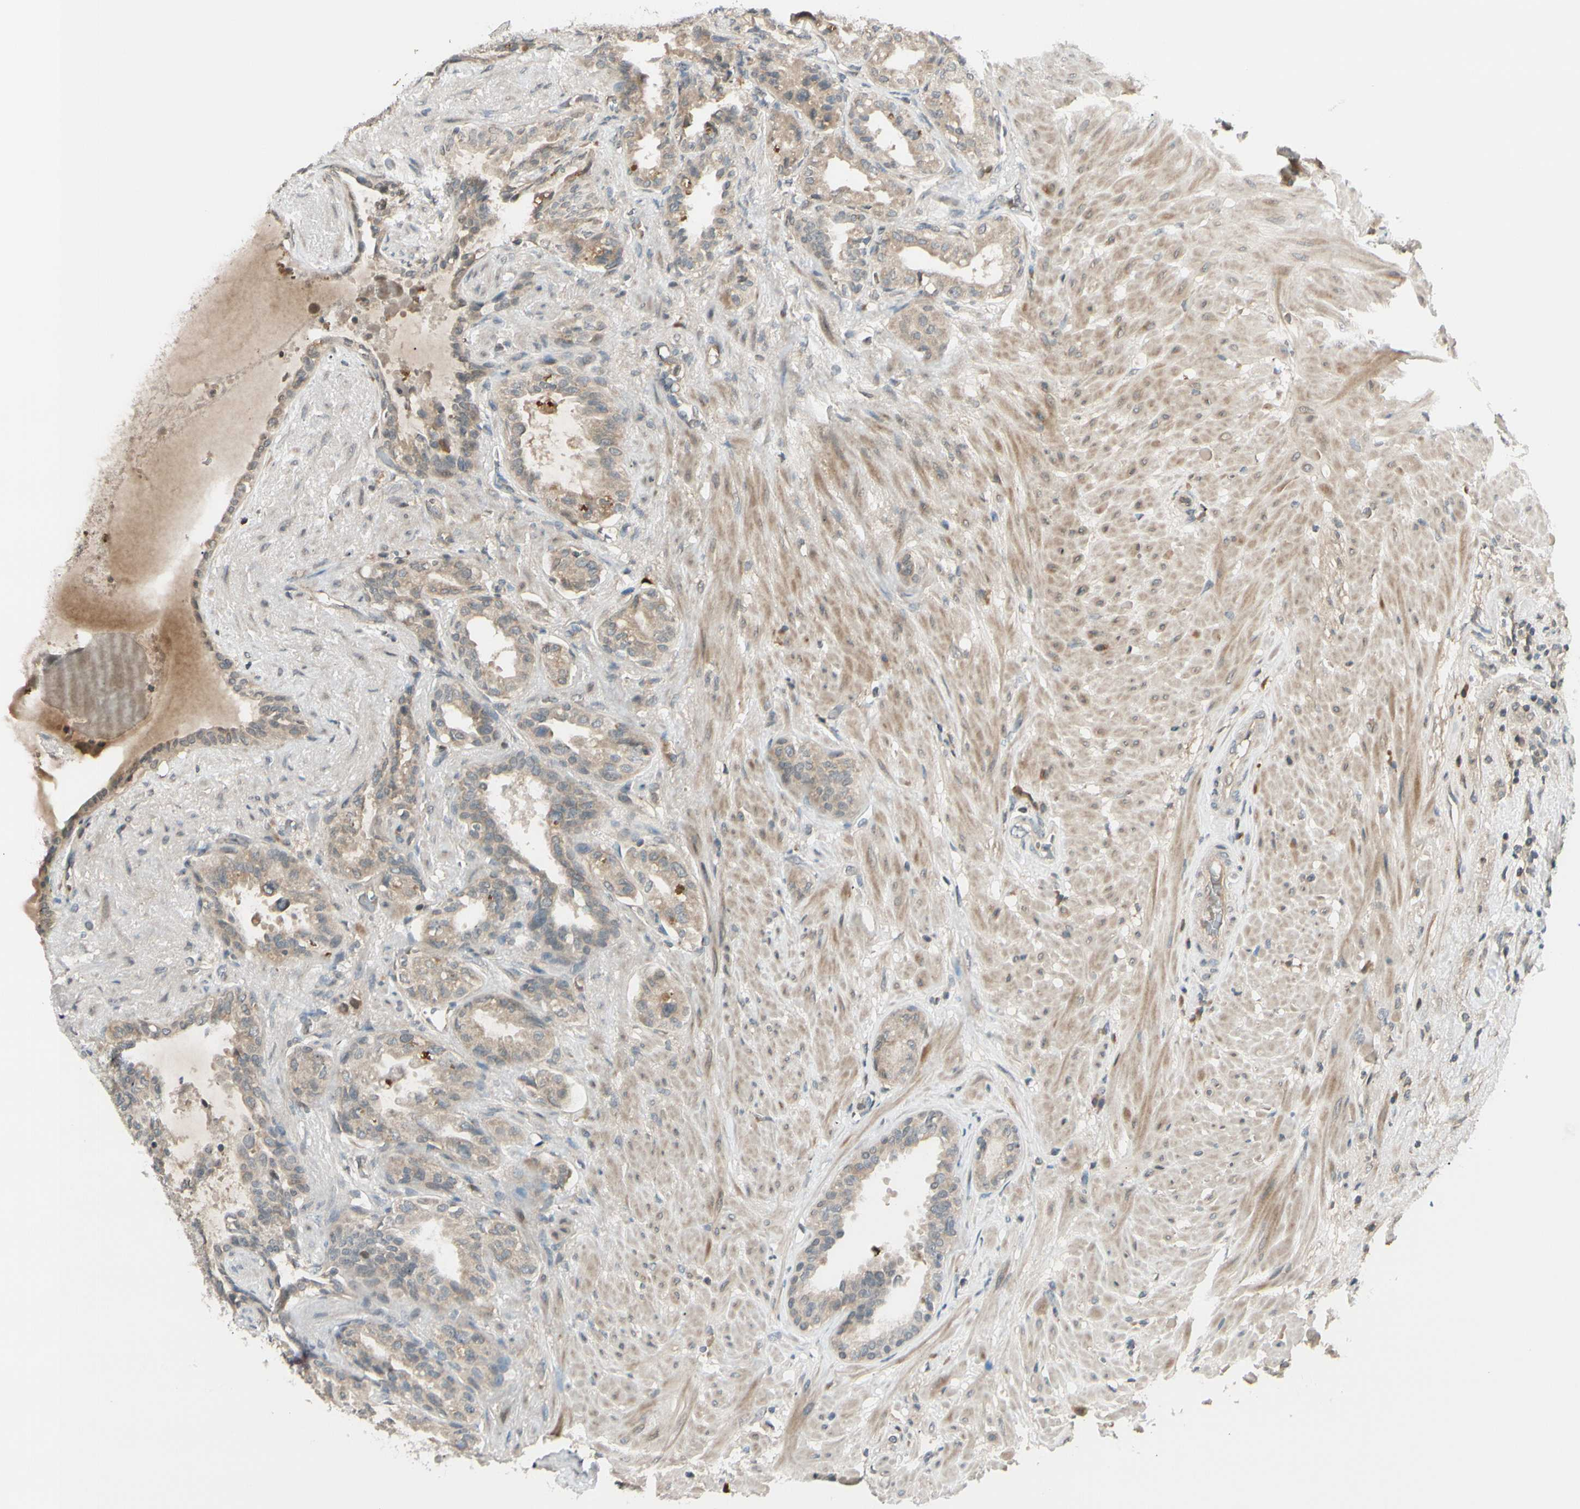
{"staining": {"intensity": "weak", "quantity": ">75%", "location": "cytoplasmic/membranous"}, "tissue": "seminal vesicle", "cell_type": "Glandular cells", "image_type": "normal", "snomed": [{"axis": "morphology", "description": "Normal tissue, NOS"}, {"axis": "topography", "description": "Seminal veicle"}], "caption": "Immunohistochemistry histopathology image of benign human seminal vesicle stained for a protein (brown), which exhibits low levels of weak cytoplasmic/membranous staining in approximately >75% of glandular cells.", "gene": "FGF10", "patient": {"sex": "male", "age": 61}}